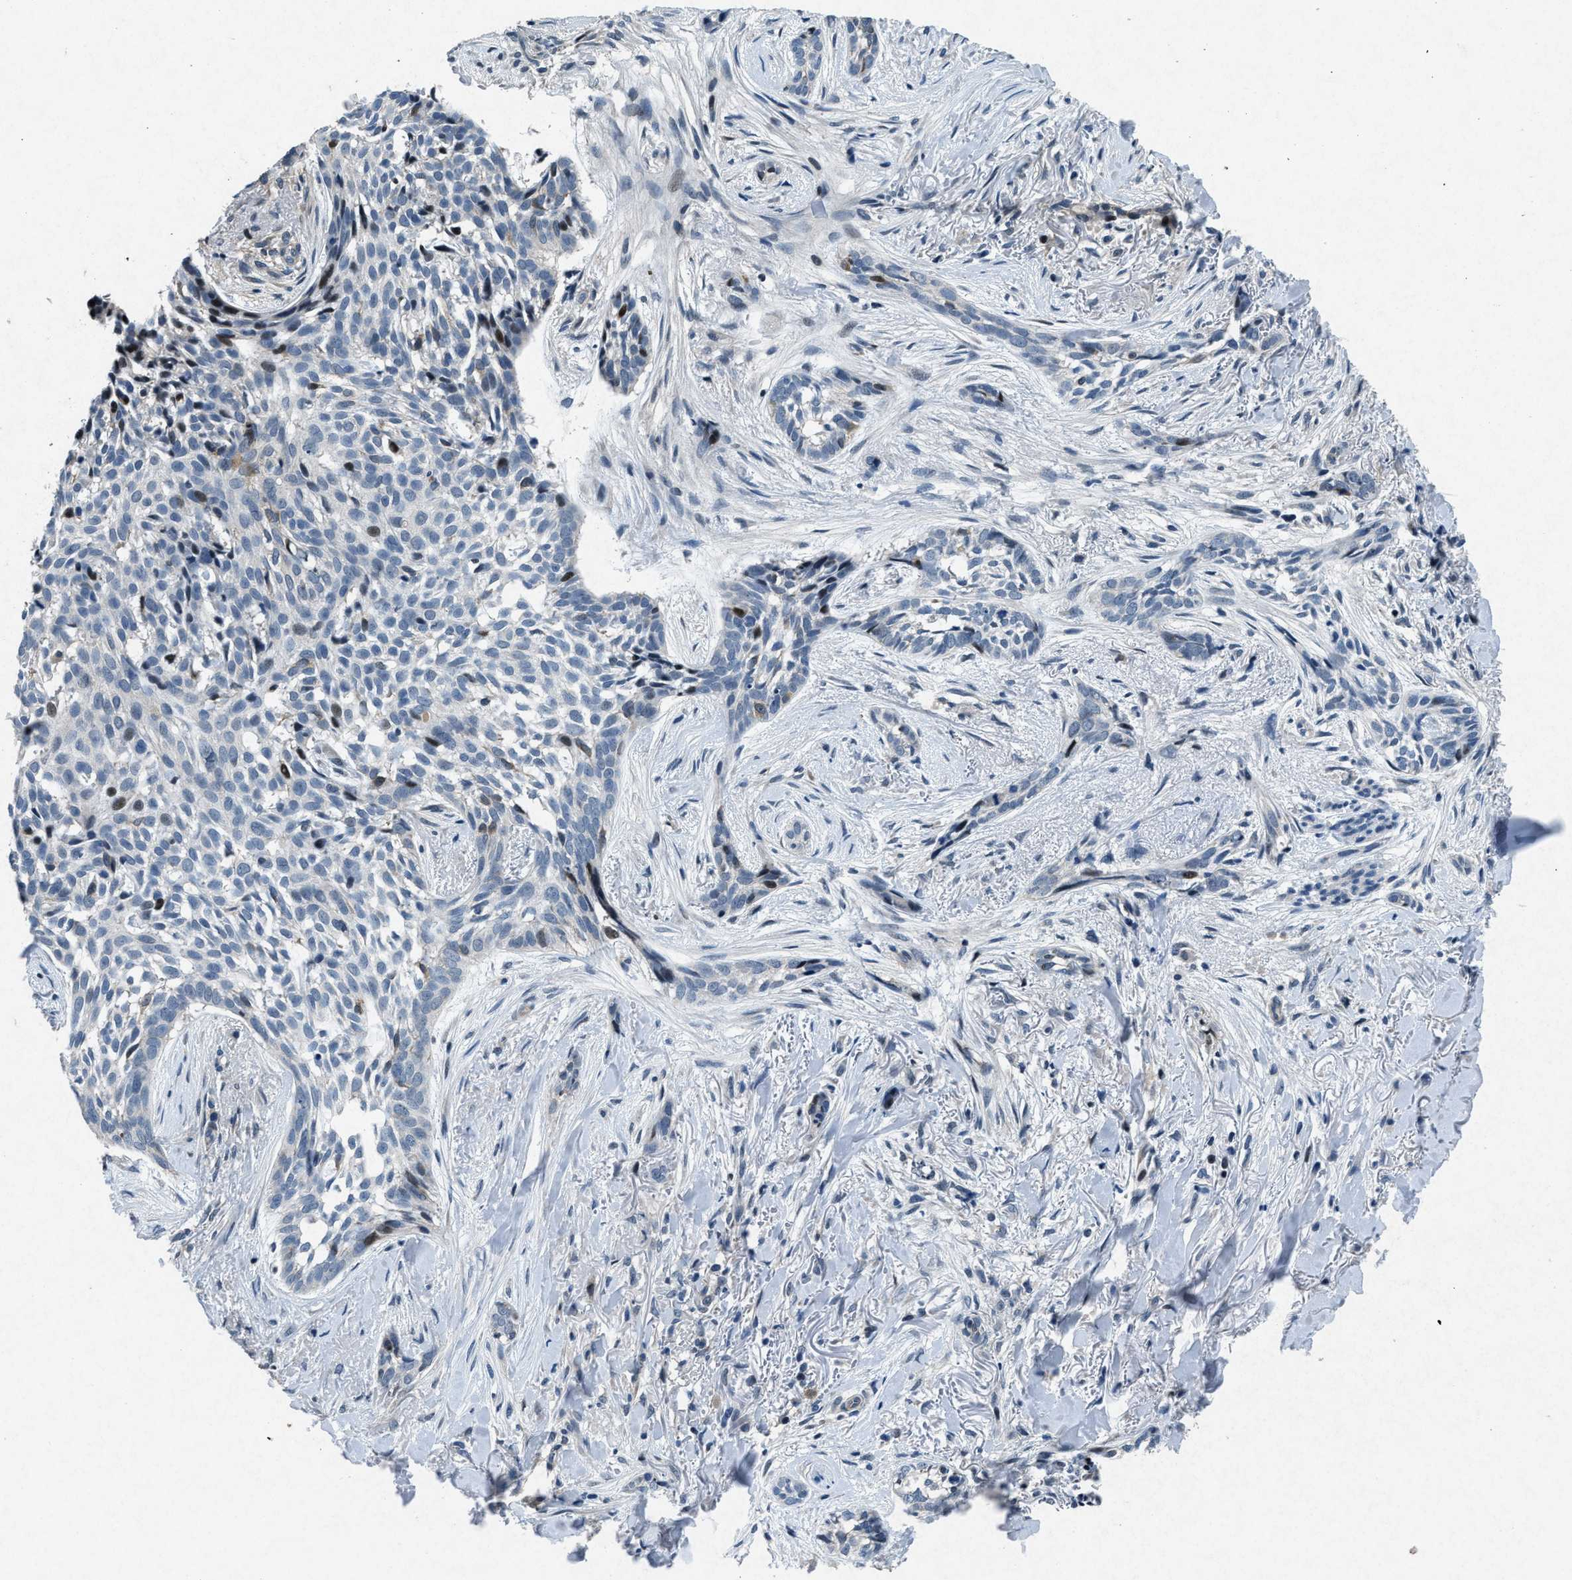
{"staining": {"intensity": "negative", "quantity": "none", "location": "none"}, "tissue": "skin cancer", "cell_type": "Tumor cells", "image_type": "cancer", "snomed": [{"axis": "morphology", "description": "Basal cell carcinoma"}, {"axis": "topography", "description": "Skin"}], "caption": "This is an IHC photomicrograph of human skin cancer. There is no positivity in tumor cells.", "gene": "PHLDA1", "patient": {"sex": "female", "age": 88}}